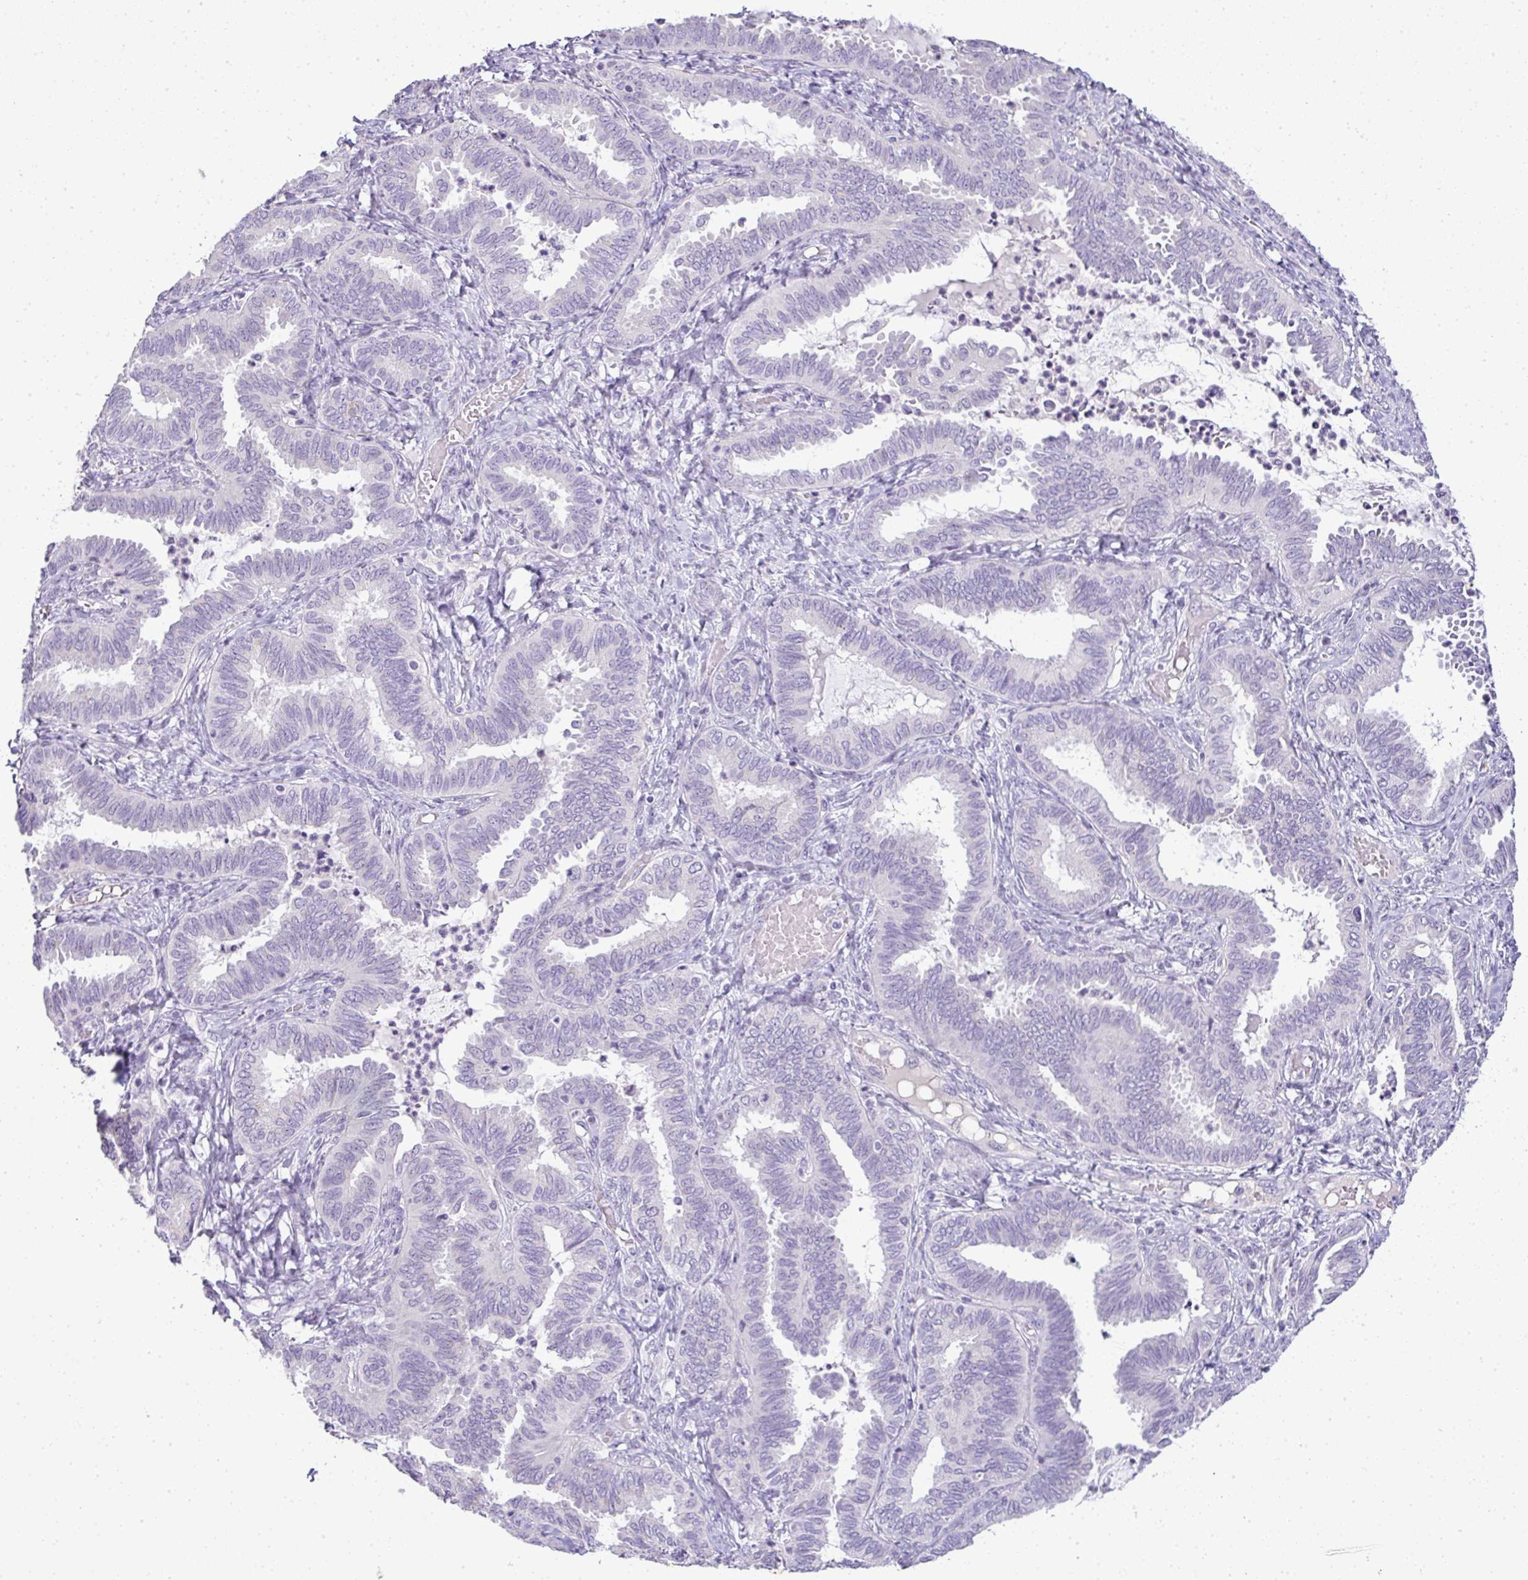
{"staining": {"intensity": "negative", "quantity": "none", "location": "none"}, "tissue": "ovarian cancer", "cell_type": "Tumor cells", "image_type": "cancer", "snomed": [{"axis": "morphology", "description": "Carcinoma, endometroid"}, {"axis": "topography", "description": "Ovary"}], "caption": "Tumor cells are negative for brown protein staining in ovarian cancer. The staining is performed using DAB brown chromogen with nuclei counter-stained in using hematoxylin.", "gene": "CMPK1", "patient": {"sex": "female", "age": 70}}